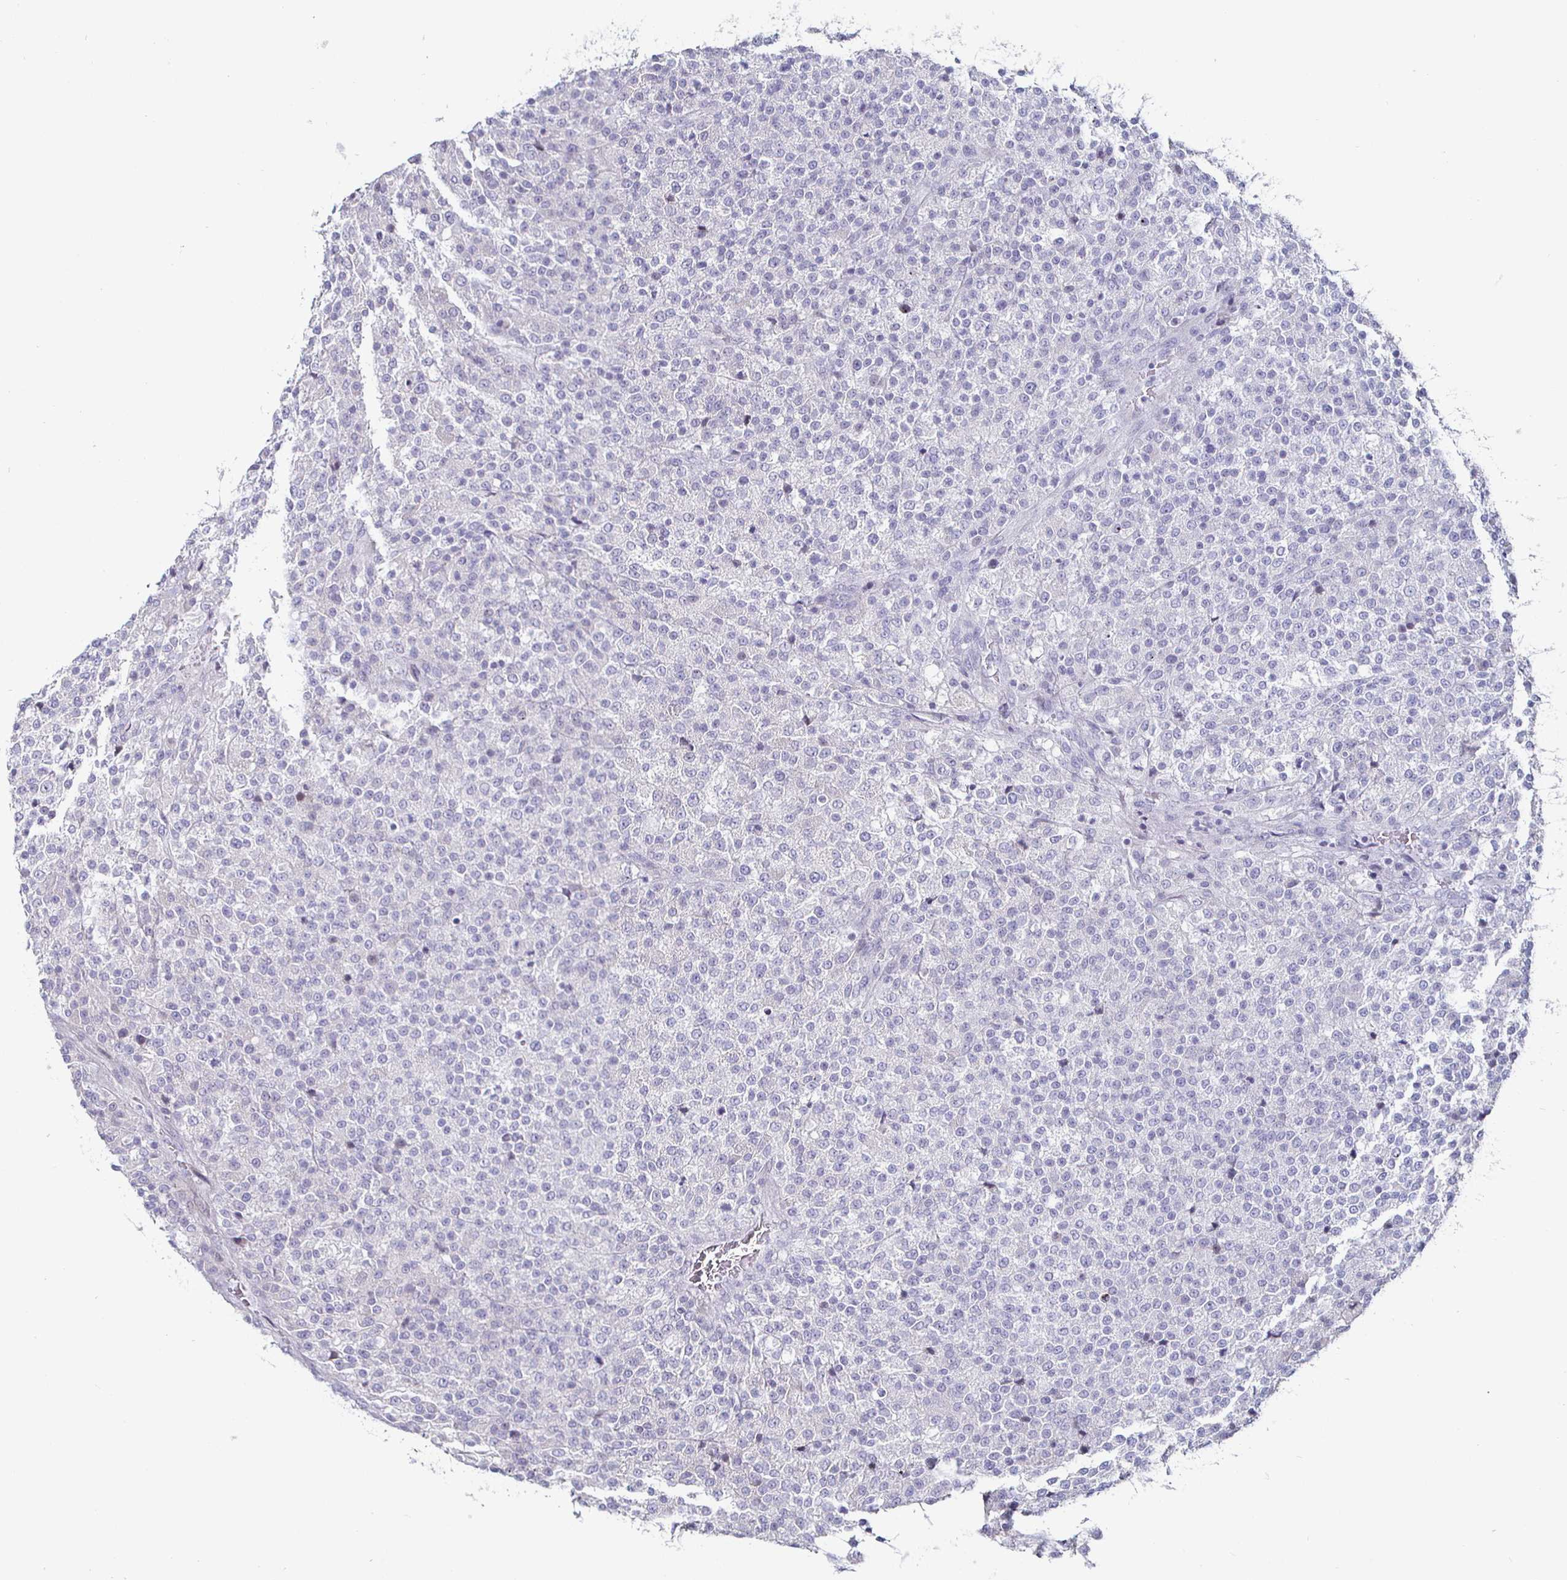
{"staining": {"intensity": "negative", "quantity": "none", "location": "none"}, "tissue": "testis cancer", "cell_type": "Tumor cells", "image_type": "cancer", "snomed": [{"axis": "morphology", "description": "Seminoma, NOS"}, {"axis": "topography", "description": "Testis"}], "caption": "Tumor cells are negative for brown protein staining in testis cancer (seminoma).", "gene": "DMRTB1", "patient": {"sex": "male", "age": 59}}